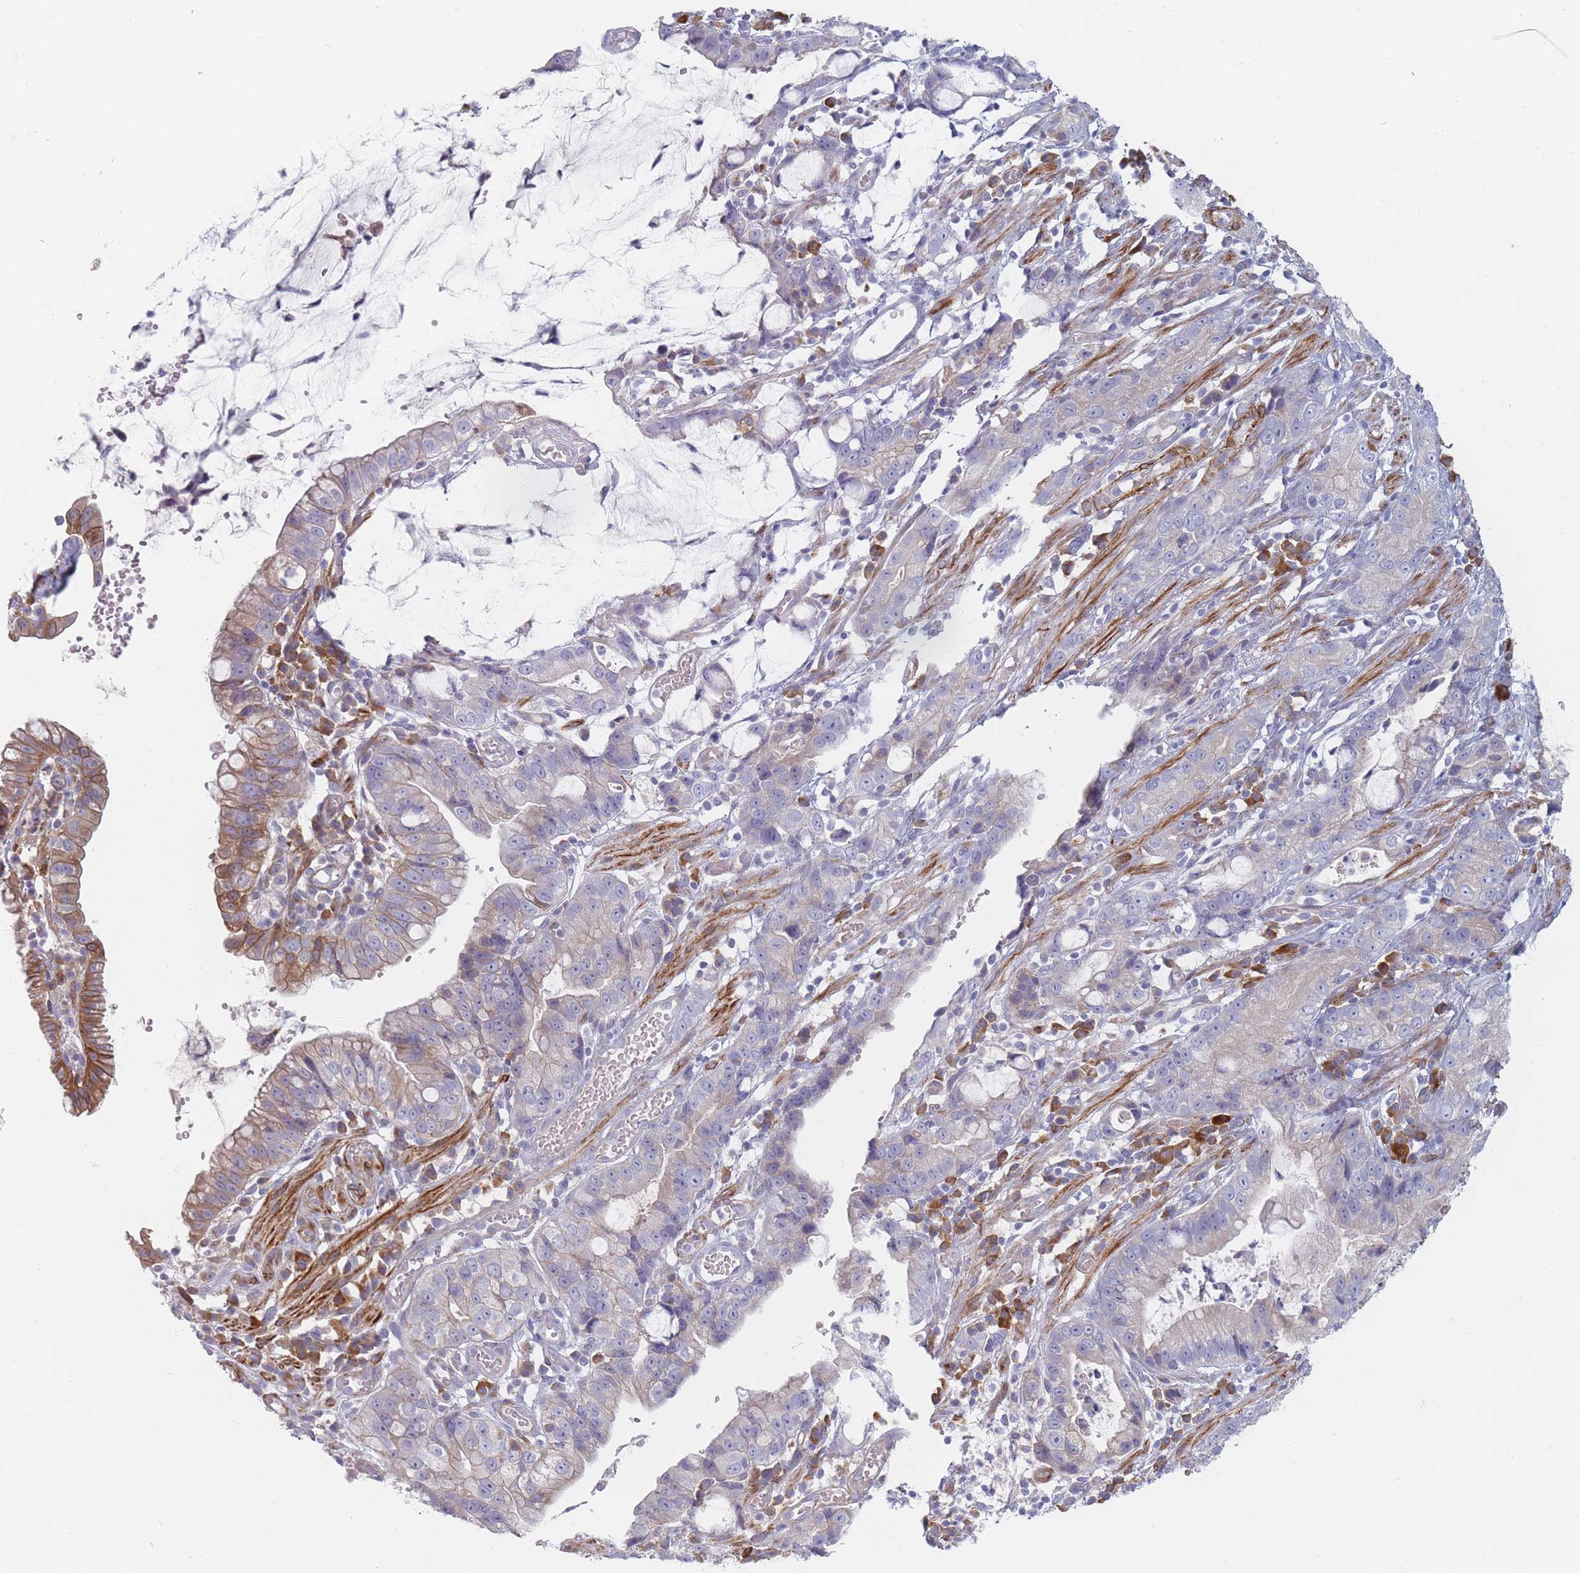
{"staining": {"intensity": "moderate", "quantity": "<25%", "location": "cytoplasmic/membranous"}, "tissue": "stomach cancer", "cell_type": "Tumor cells", "image_type": "cancer", "snomed": [{"axis": "morphology", "description": "Adenocarcinoma, NOS"}, {"axis": "topography", "description": "Stomach"}], "caption": "High-power microscopy captured an IHC image of stomach adenocarcinoma, revealing moderate cytoplasmic/membranous expression in about <25% of tumor cells. (brown staining indicates protein expression, while blue staining denotes nuclei).", "gene": "ERBIN", "patient": {"sex": "male", "age": 55}}